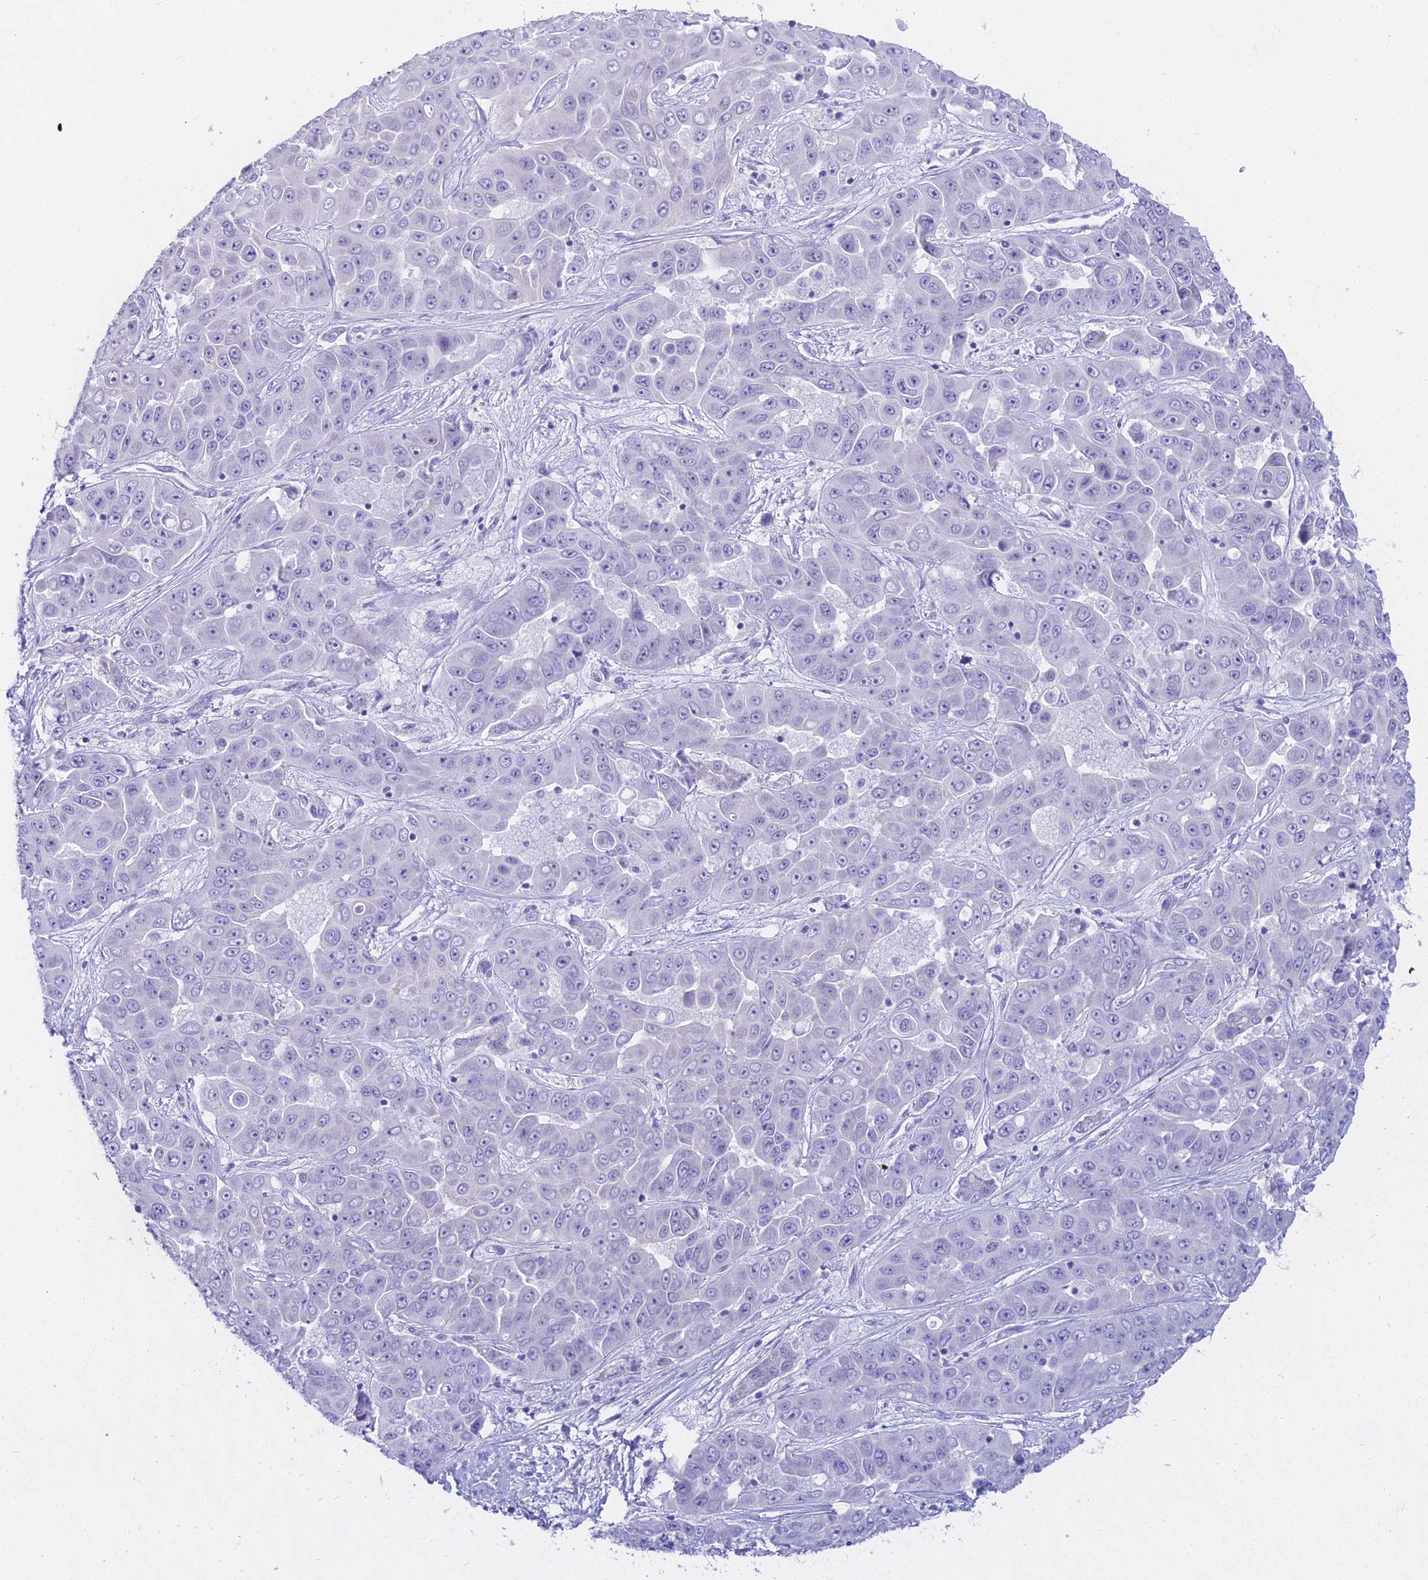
{"staining": {"intensity": "negative", "quantity": "none", "location": "none"}, "tissue": "liver cancer", "cell_type": "Tumor cells", "image_type": "cancer", "snomed": [{"axis": "morphology", "description": "Cholangiocarcinoma"}, {"axis": "topography", "description": "Liver"}], "caption": "An immunohistochemistry (IHC) micrograph of liver cholangiocarcinoma is shown. There is no staining in tumor cells of liver cholangiocarcinoma.", "gene": "CGB2", "patient": {"sex": "female", "age": 52}}